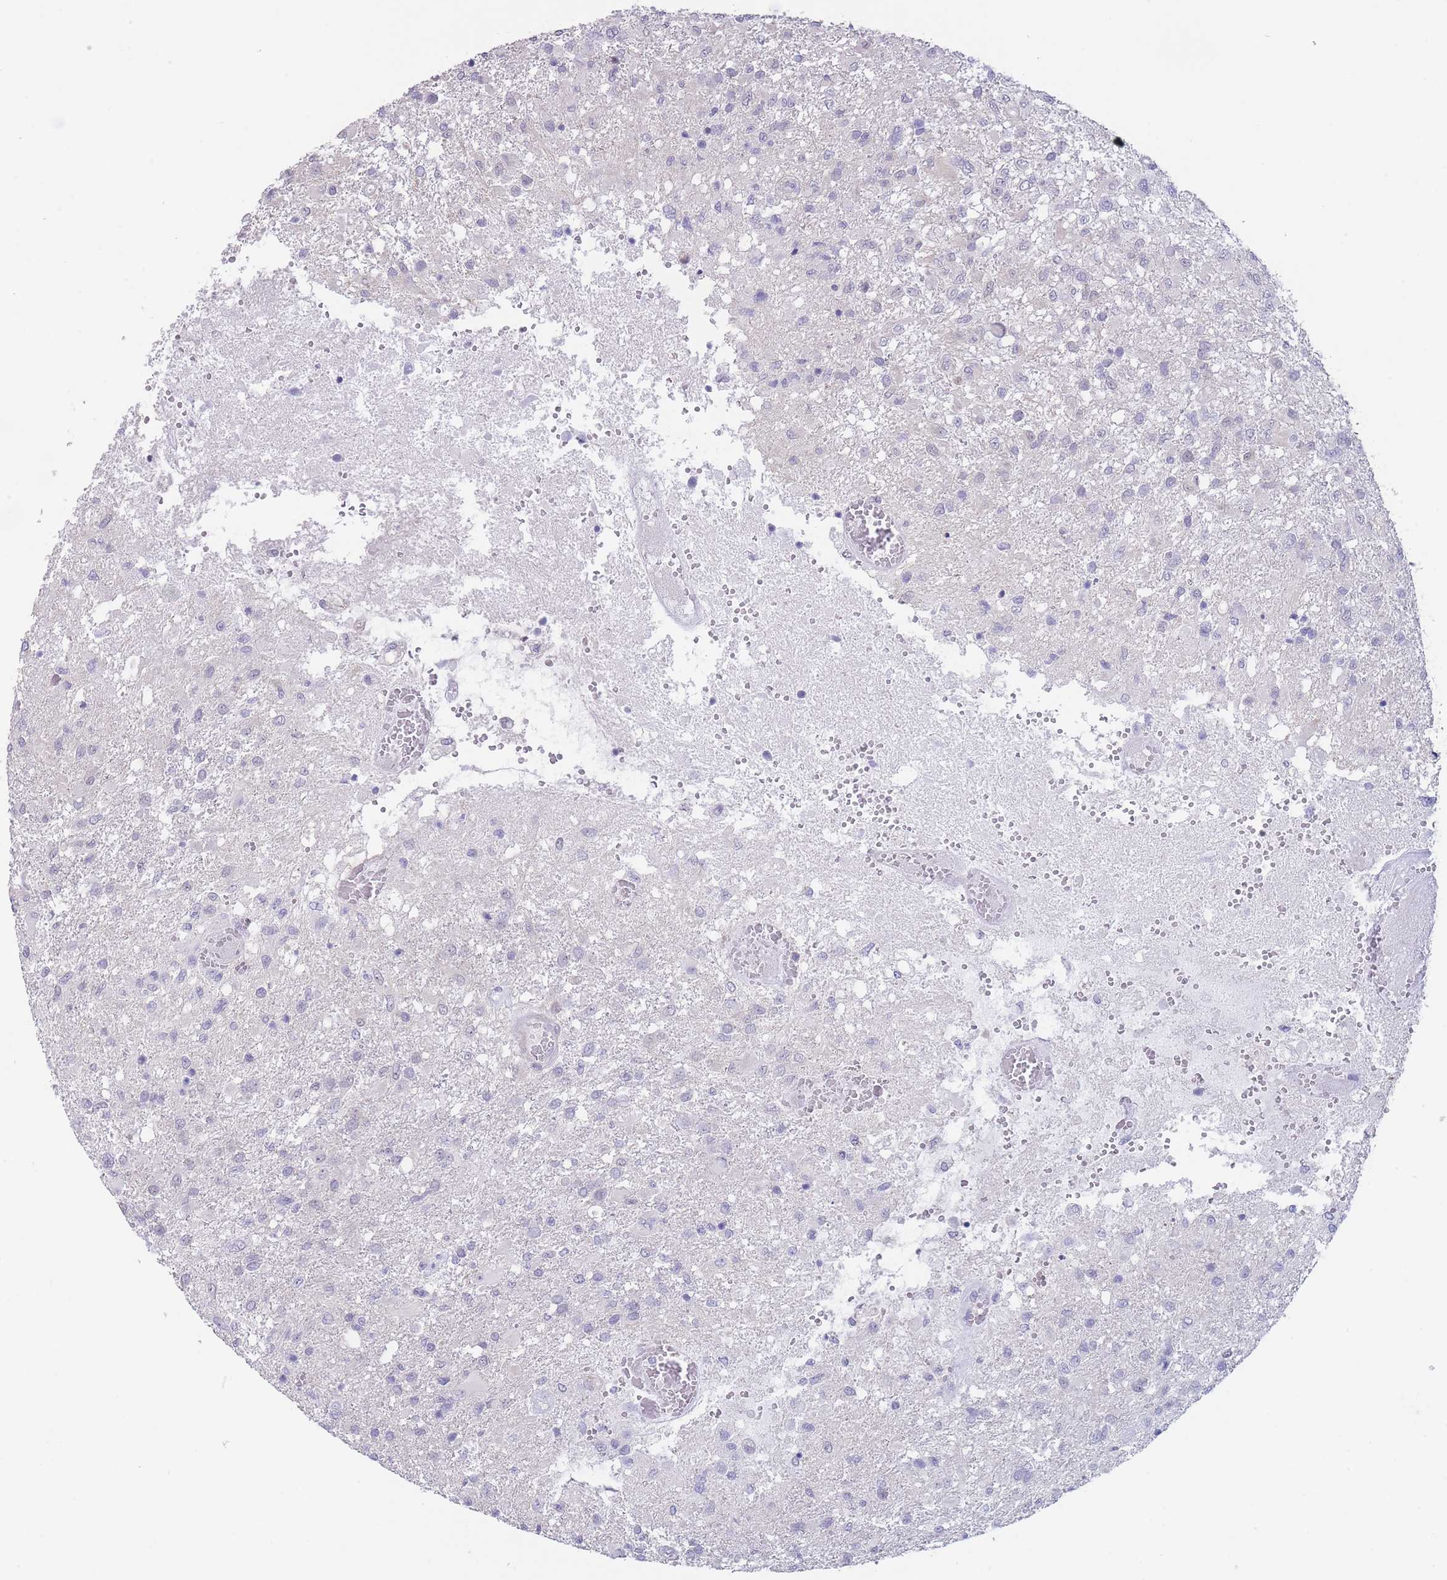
{"staining": {"intensity": "negative", "quantity": "none", "location": "none"}, "tissue": "glioma", "cell_type": "Tumor cells", "image_type": "cancer", "snomed": [{"axis": "morphology", "description": "Glioma, malignant, High grade"}, {"axis": "topography", "description": "Brain"}], "caption": "DAB (3,3'-diaminobenzidine) immunohistochemical staining of malignant glioma (high-grade) reveals no significant positivity in tumor cells.", "gene": "ASAP3", "patient": {"sex": "female", "age": 74}}